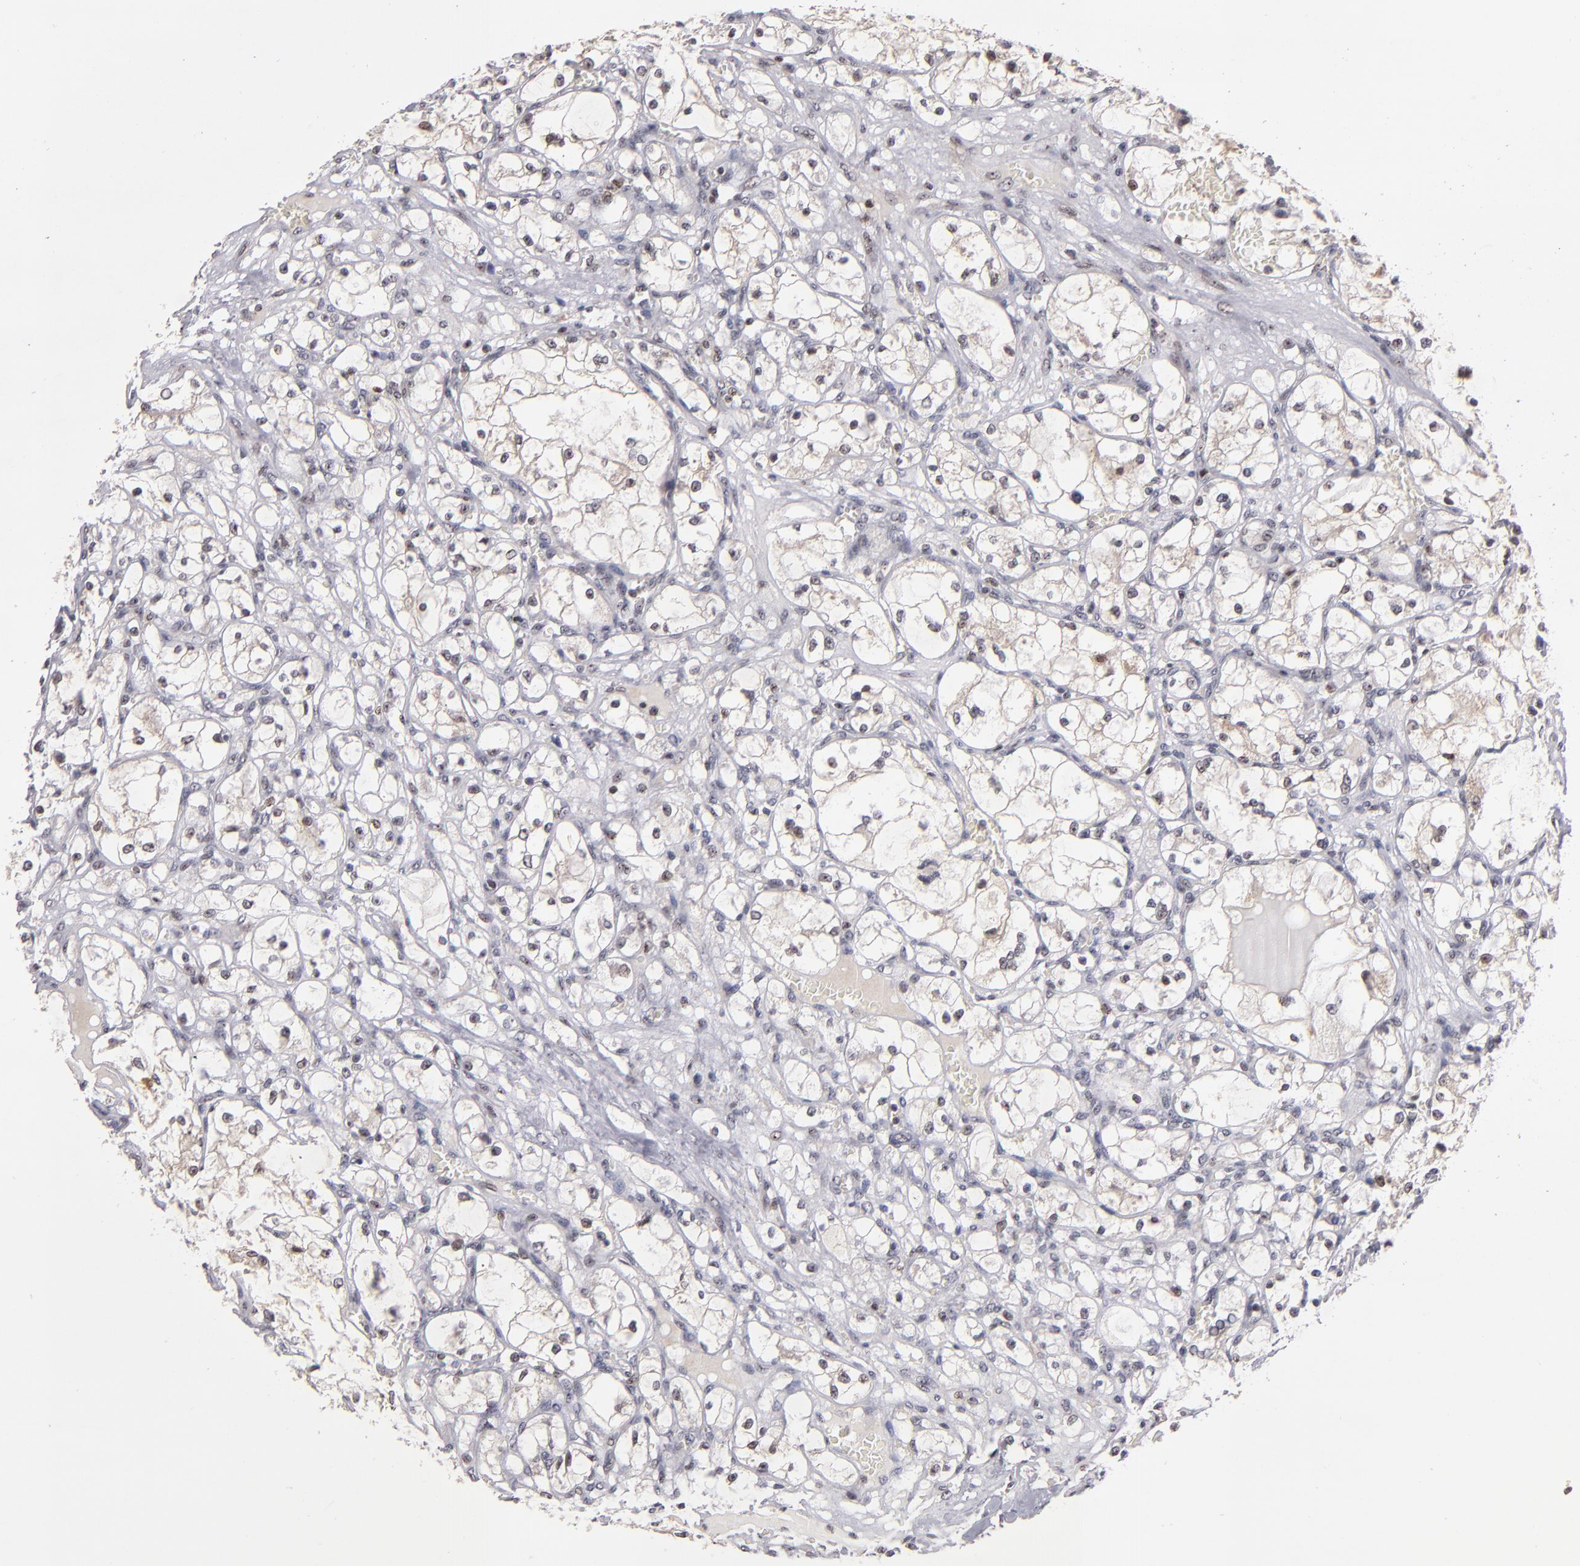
{"staining": {"intensity": "weak", "quantity": "<25%", "location": "nuclear"}, "tissue": "renal cancer", "cell_type": "Tumor cells", "image_type": "cancer", "snomed": [{"axis": "morphology", "description": "Adenocarcinoma, NOS"}, {"axis": "topography", "description": "Kidney"}], "caption": "Tumor cells show no significant staining in adenocarcinoma (renal). The staining is performed using DAB (3,3'-diaminobenzidine) brown chromogen with nuclei counter-stained in using hematoxylin.", "gene": "PCNX4", "patient": {"sex": "male", "age": 61}}